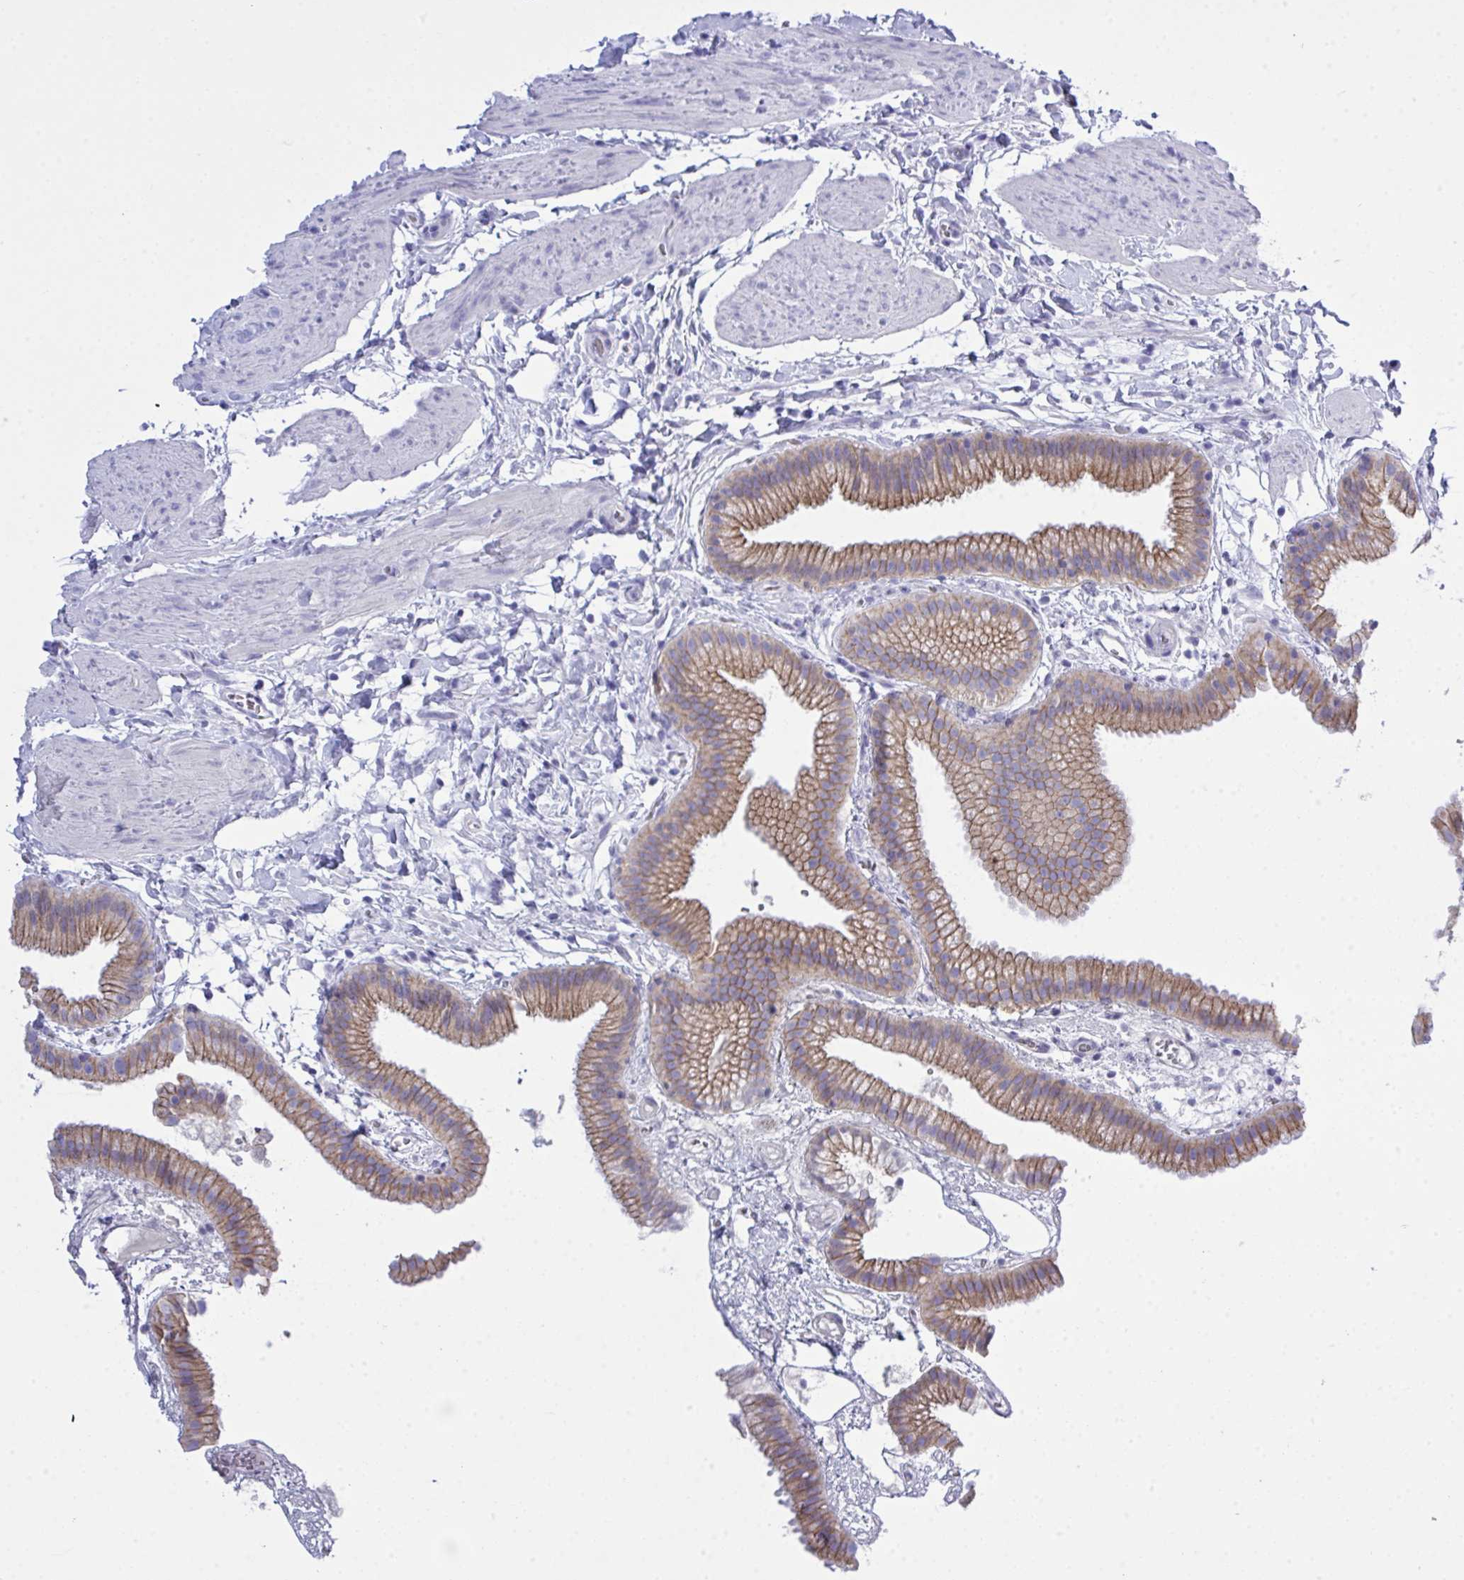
{"staining": {"intensity": "moderate", "quantity": ">75%", "location": "cytoplasmic/membranous"}, "tissue": "gallbladder", "cell_type": "Glandular cells", "image_type": "normal", "snomed": [{"axis": "morphology", "description": "Normal tissue, NOS"}, {"axis": "topography", "description": "Gallbladder"}], "caption": "IHC (DAB (3,3'-diaminobenzidine)) staining of normal human gallbladder shows moderate cytoplasmic/membranous protein staining in approximately >75% of glandular cells. Immunohistochemistry (ihc) stains the protein of interest in brown and the nuclei are stained blue.", "gene": "GLB1L2", "patient": {"sex": "female", "age": 63}}